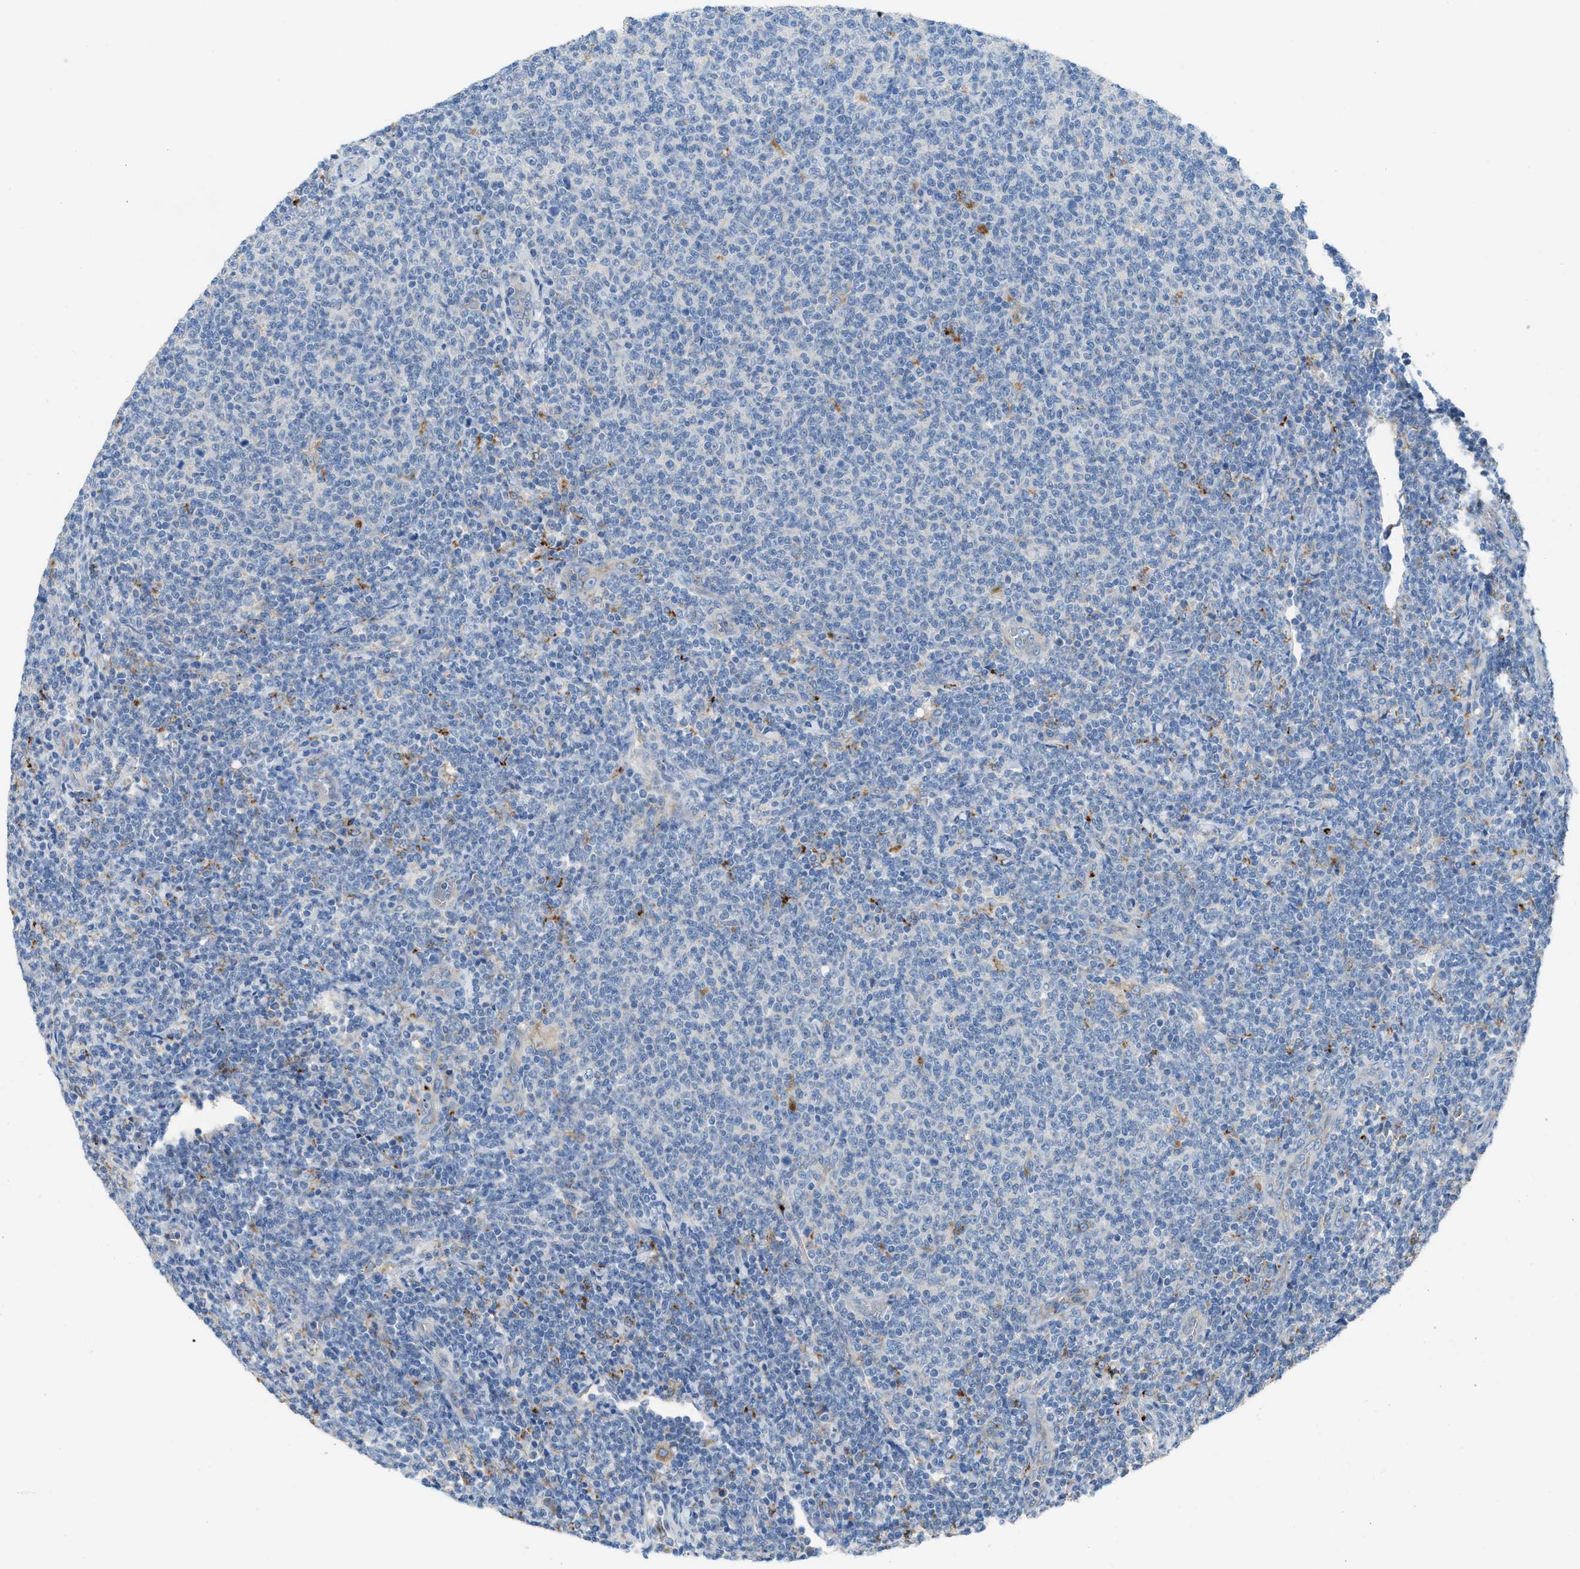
{"staining": {"intensity": "negative", "quantity": "none", "location": "none"}, "tissue": "lymphoma", "cell_type": "Tumor cells", "image_type": "cancer", "snomed": [{"axis": "morphology", "description": "Malignant lymphoma, non-Hodgkin's type, Low grade"}, {"axis": "topography", "description": "Lymph node"}], "caption": "High power microscopy photomicrograph of an immunohistochemistry photomicrograph of malignant lymphoma, non-Hodgkin's type (low-grade), revealing no significant staining in tumor cells.", "gene": "AOAH", "patient": {"sex": "male", "age": 66}}